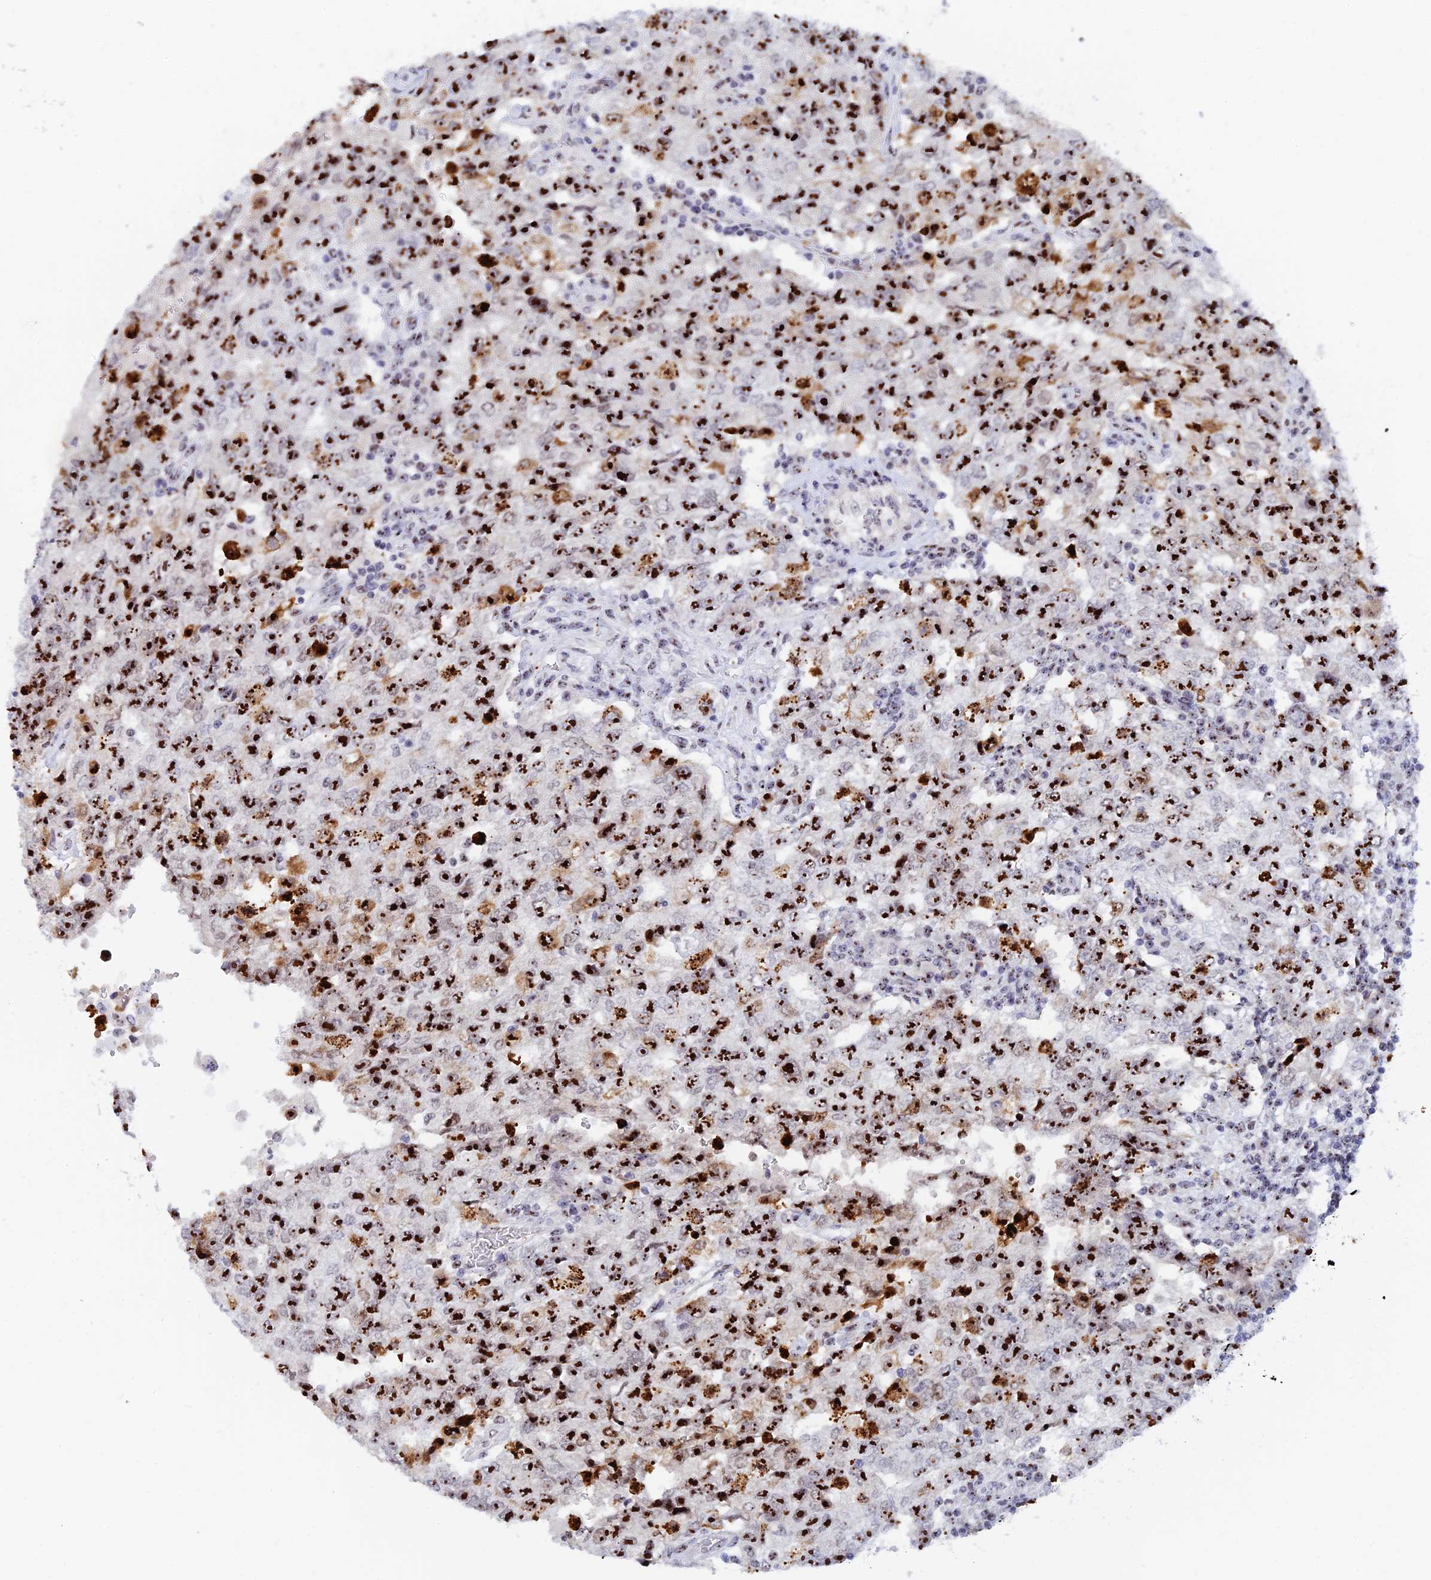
{"staining": {"intensity": "strong", "quantity": ">75%", "location": "nuclear"}, "tissue": "testis cancer", "cell_type": "Tumor cells", "image_type": "cancer", "snomed": [{"axis": "morphology", "description": "Carcinoma, Embryonal, NOS"}, {"axis": "topography", "description": "Testis"}], "caption": "Testis cancer (embryonal carcinoma) tissue exhibits strong nuclear positivity in approximately >75% of tumor cells, visualized by immunohistochemistry.", "gene": "RSL1D1", "patient": {"sex": "male", "age": 26}}